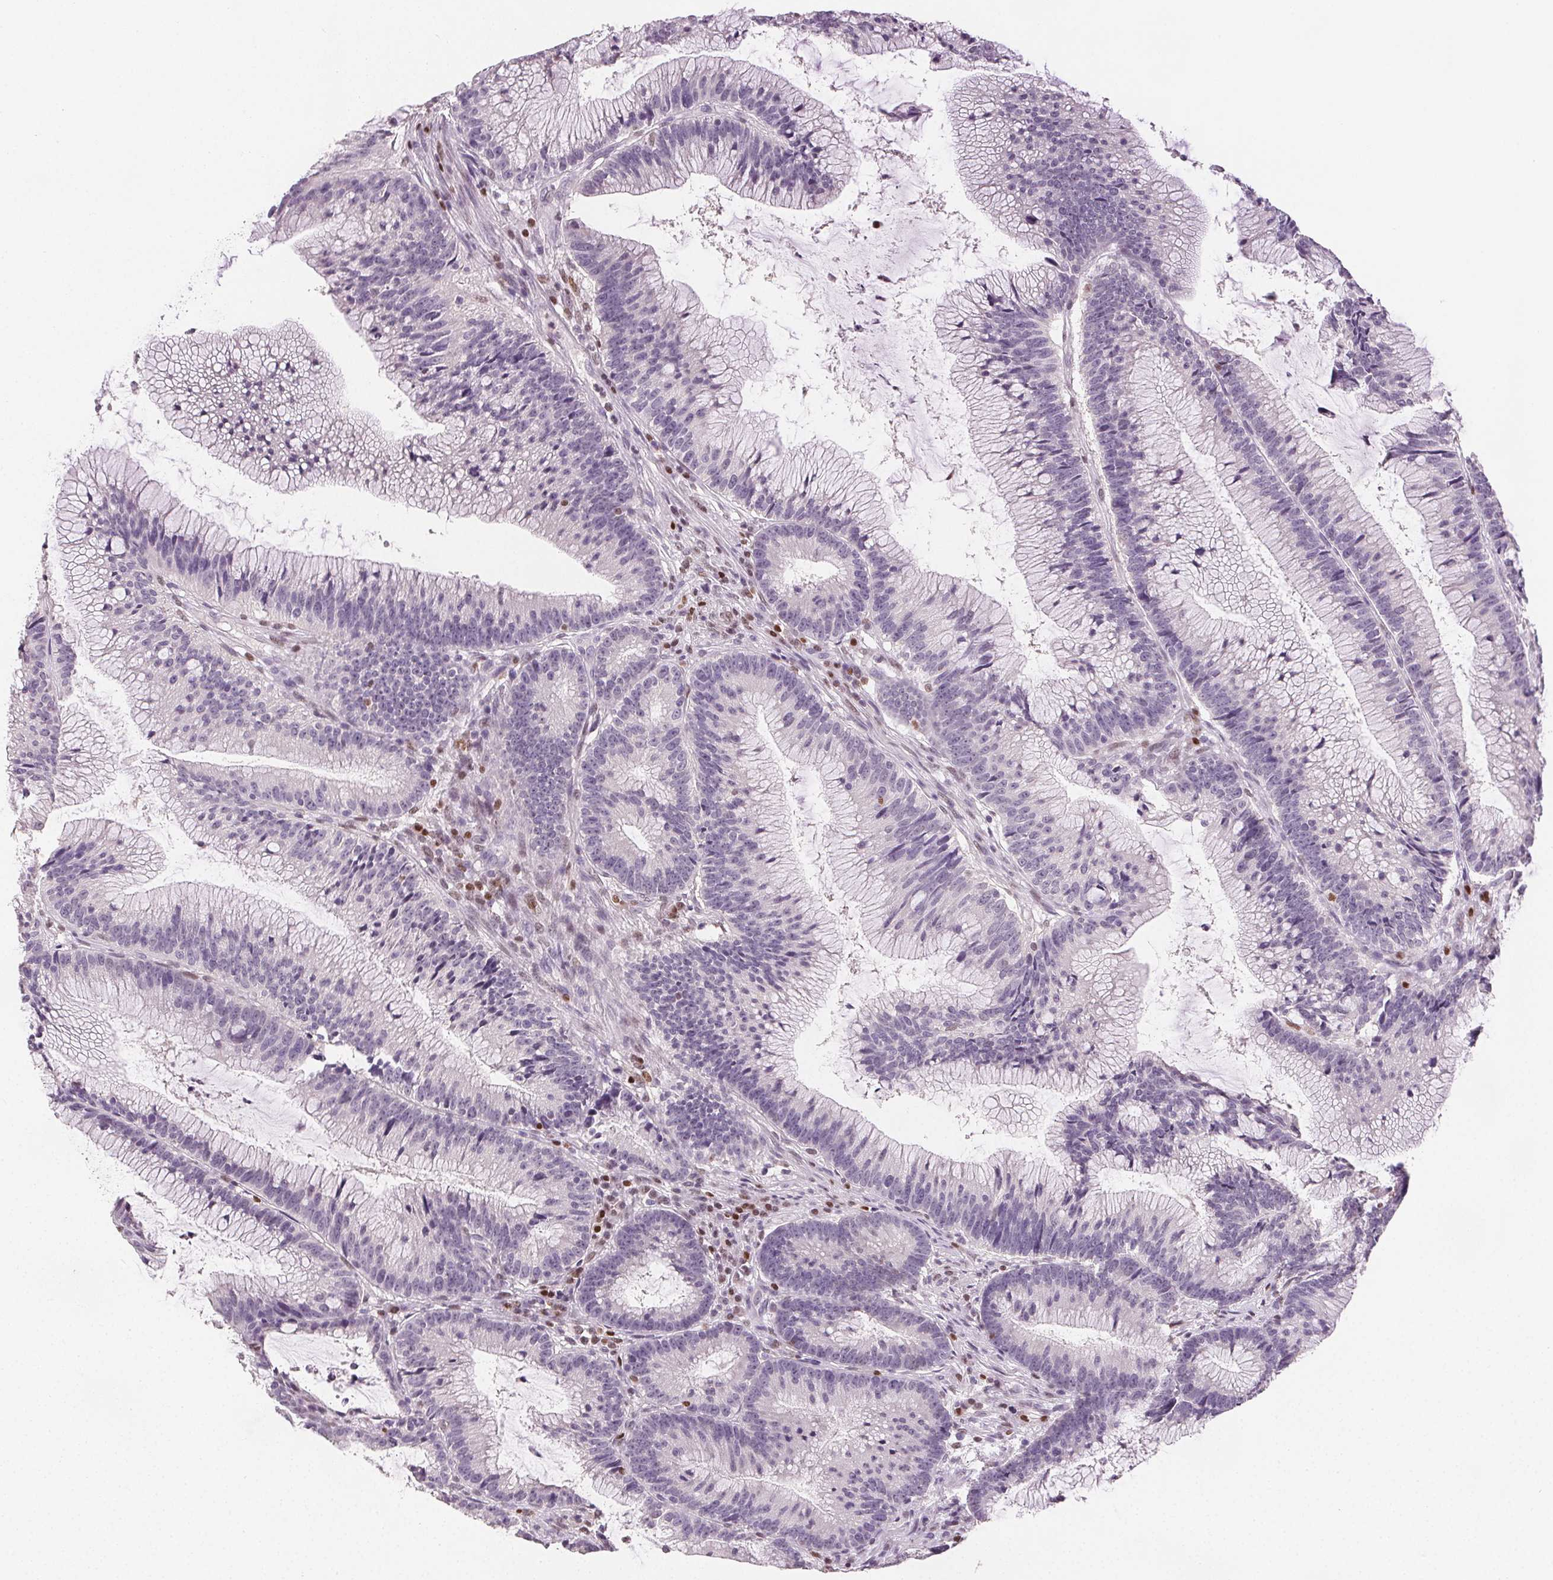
{"staining": {"intensity": "negative", "quantity": "none", "location": "none"}, "tissue": "colorectal cancer", "cell_type": "Tumor cells", "image_type": "cancer", "snomed": [{"axis": "morphology", "description": "Adenocarcinoma, NOS"}, {"axis": "topography", "description": "Colon"}], "caption": "Tumor cells are negative for brown protein staining in colorectal cancer. (DAB (3,3'-diaminobenzidine) IHC with hematoxylin counter stain).", "gene": "RUNX2", "patient": {"sex": "female", "age": 78}}